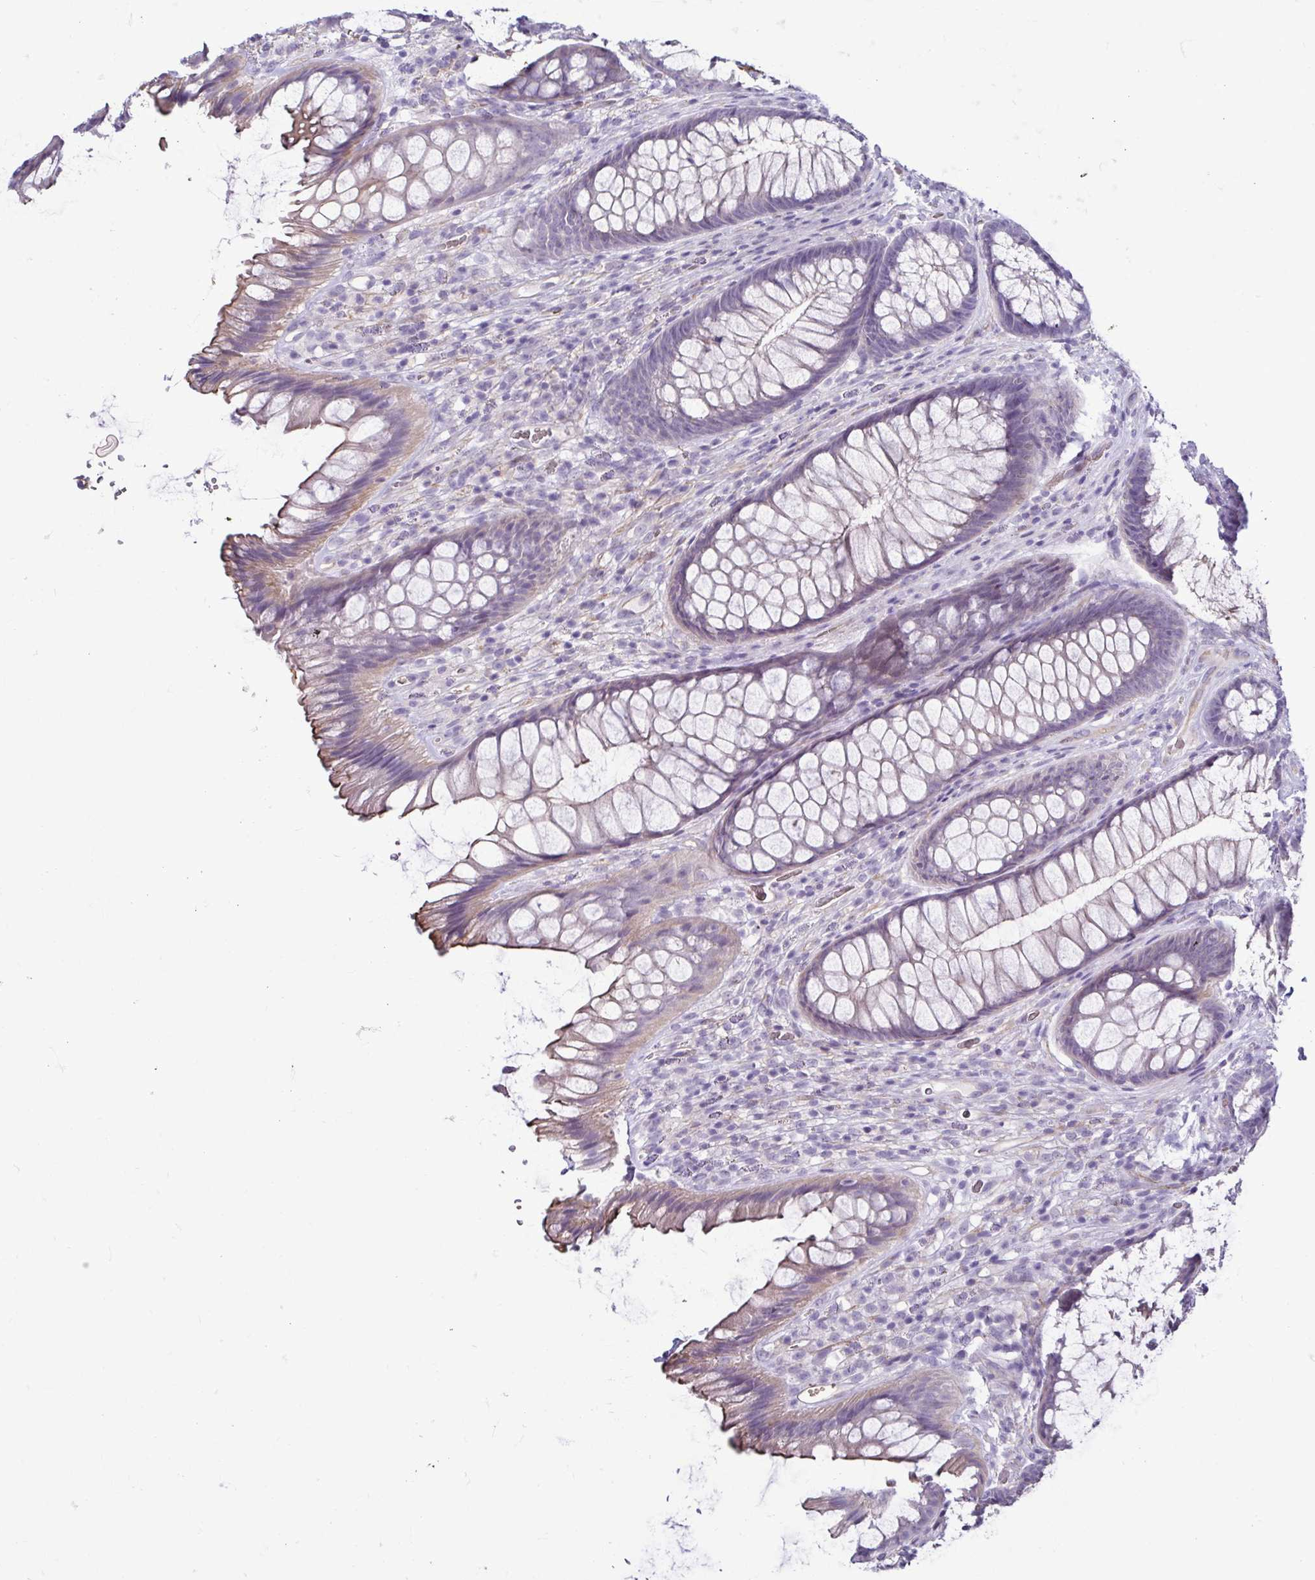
{"staining": {"intensity": "weak", "quantity": "<25%", "location": "cytoplasmic/membranous"}, "tissue": "rectum", "cell_type": "Glandular cells", "image_type": "normal", "snomed": [{"axis": "morphology", "description": "Normal tissue, NOS"}, {"axis": "topography", "description": "Rectum"}], "caption": "A high-resolution image shows immunohistochemistry staining of benign rectum, which exhibits no significant positivity in glandular cells.", "gene": "CASP14", "patient": {"sex": "male", "age": 53}}